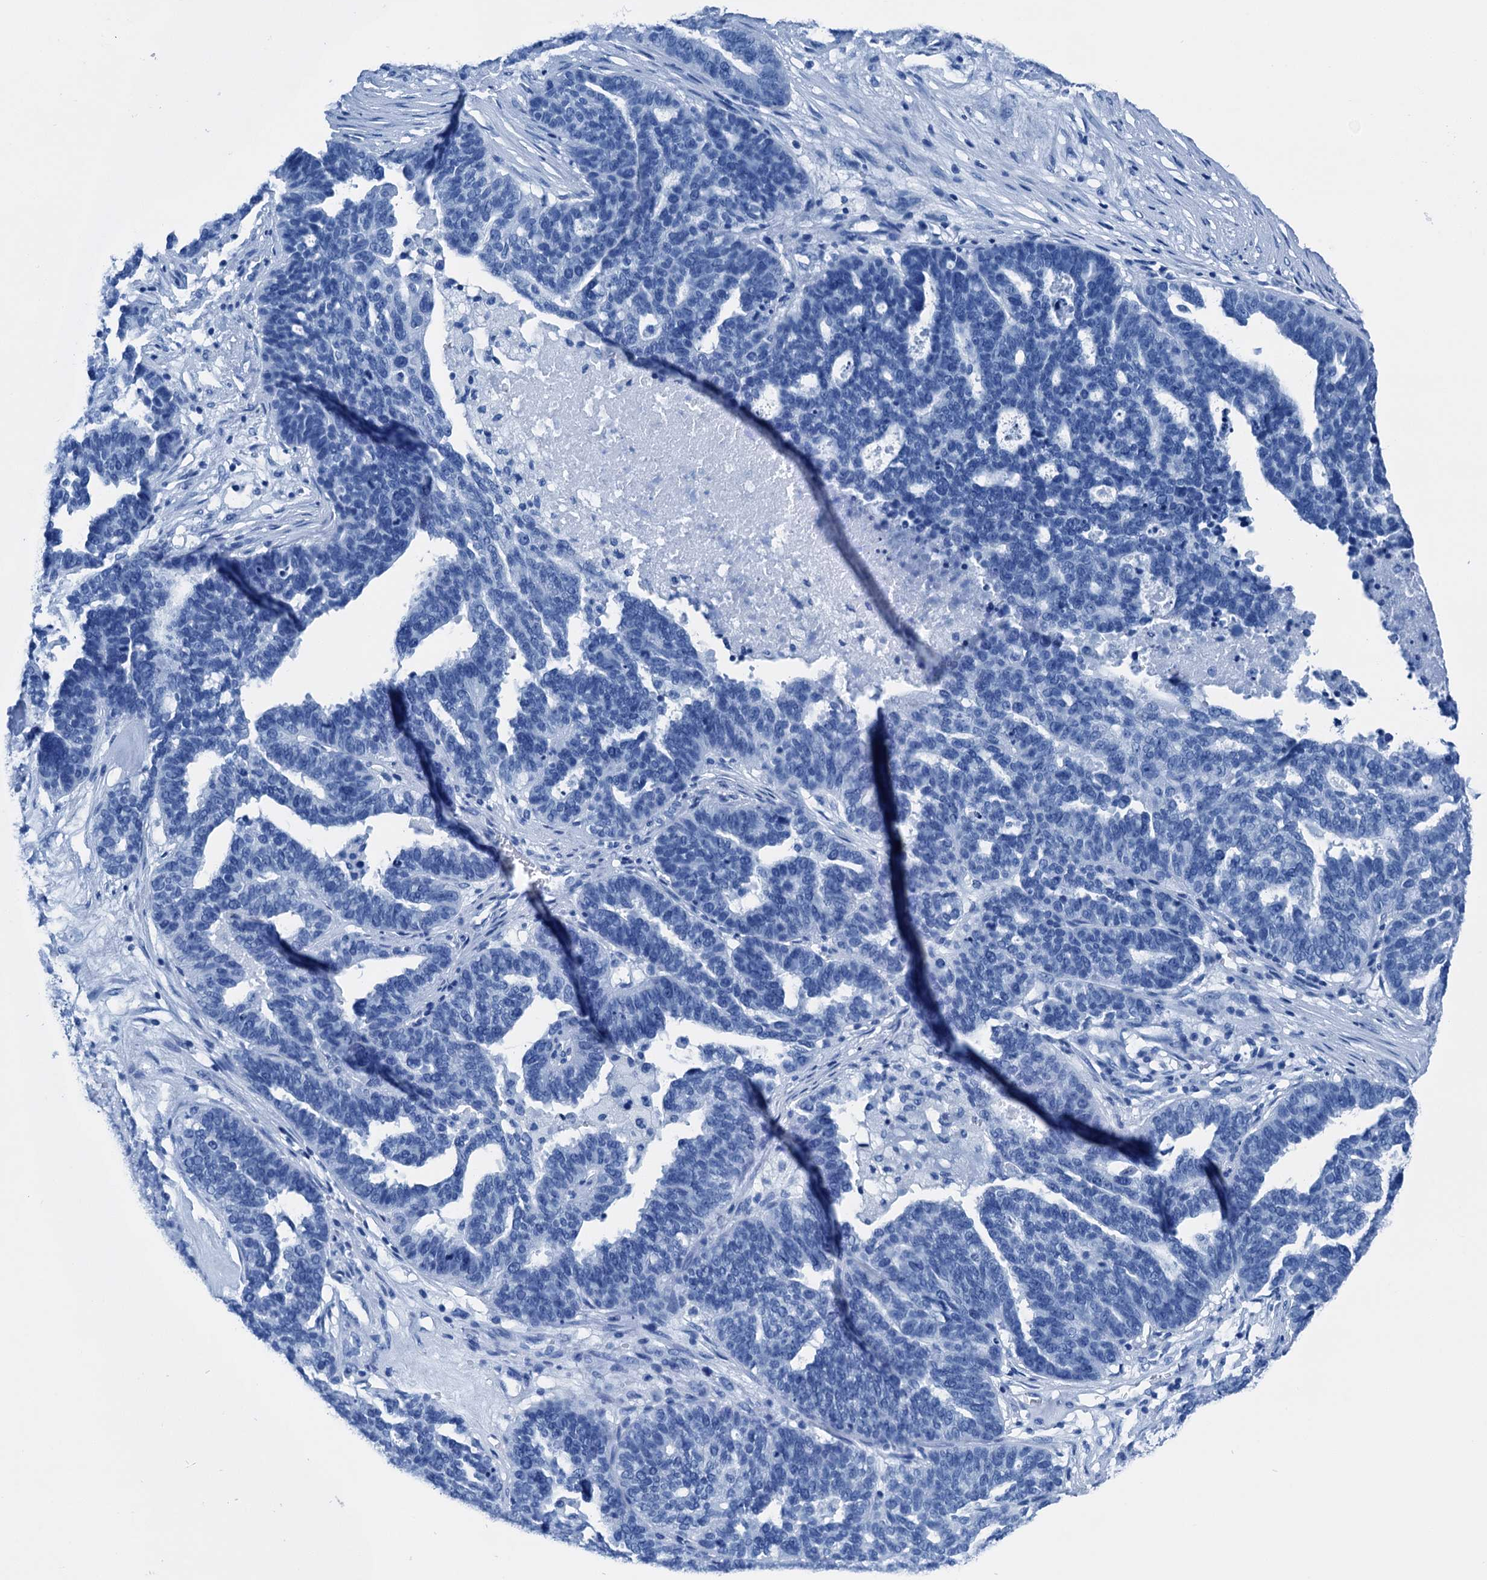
{"staining": {"intensity": "negative", "quantity": "none", "location": "none"}, "tissue": "ovarian cancer", "cell_type": "Tumor cells", "image_type": "cancer", "snomed": [{"axis": "morphology", "description": "Cystadenocarcinoma, serous, NOS"}, {"axis": "topography", "description": "Ovary"}], "caption": "Immunohistochemical staining of human ovarian cancer (serous cystadenocarcinoma) shows no significant positivity in tumor cells. (DAB IHC with hematoxylin counter stain).", "gene": "CBLN3", "patient": {"sex": "female", "age": 59}}